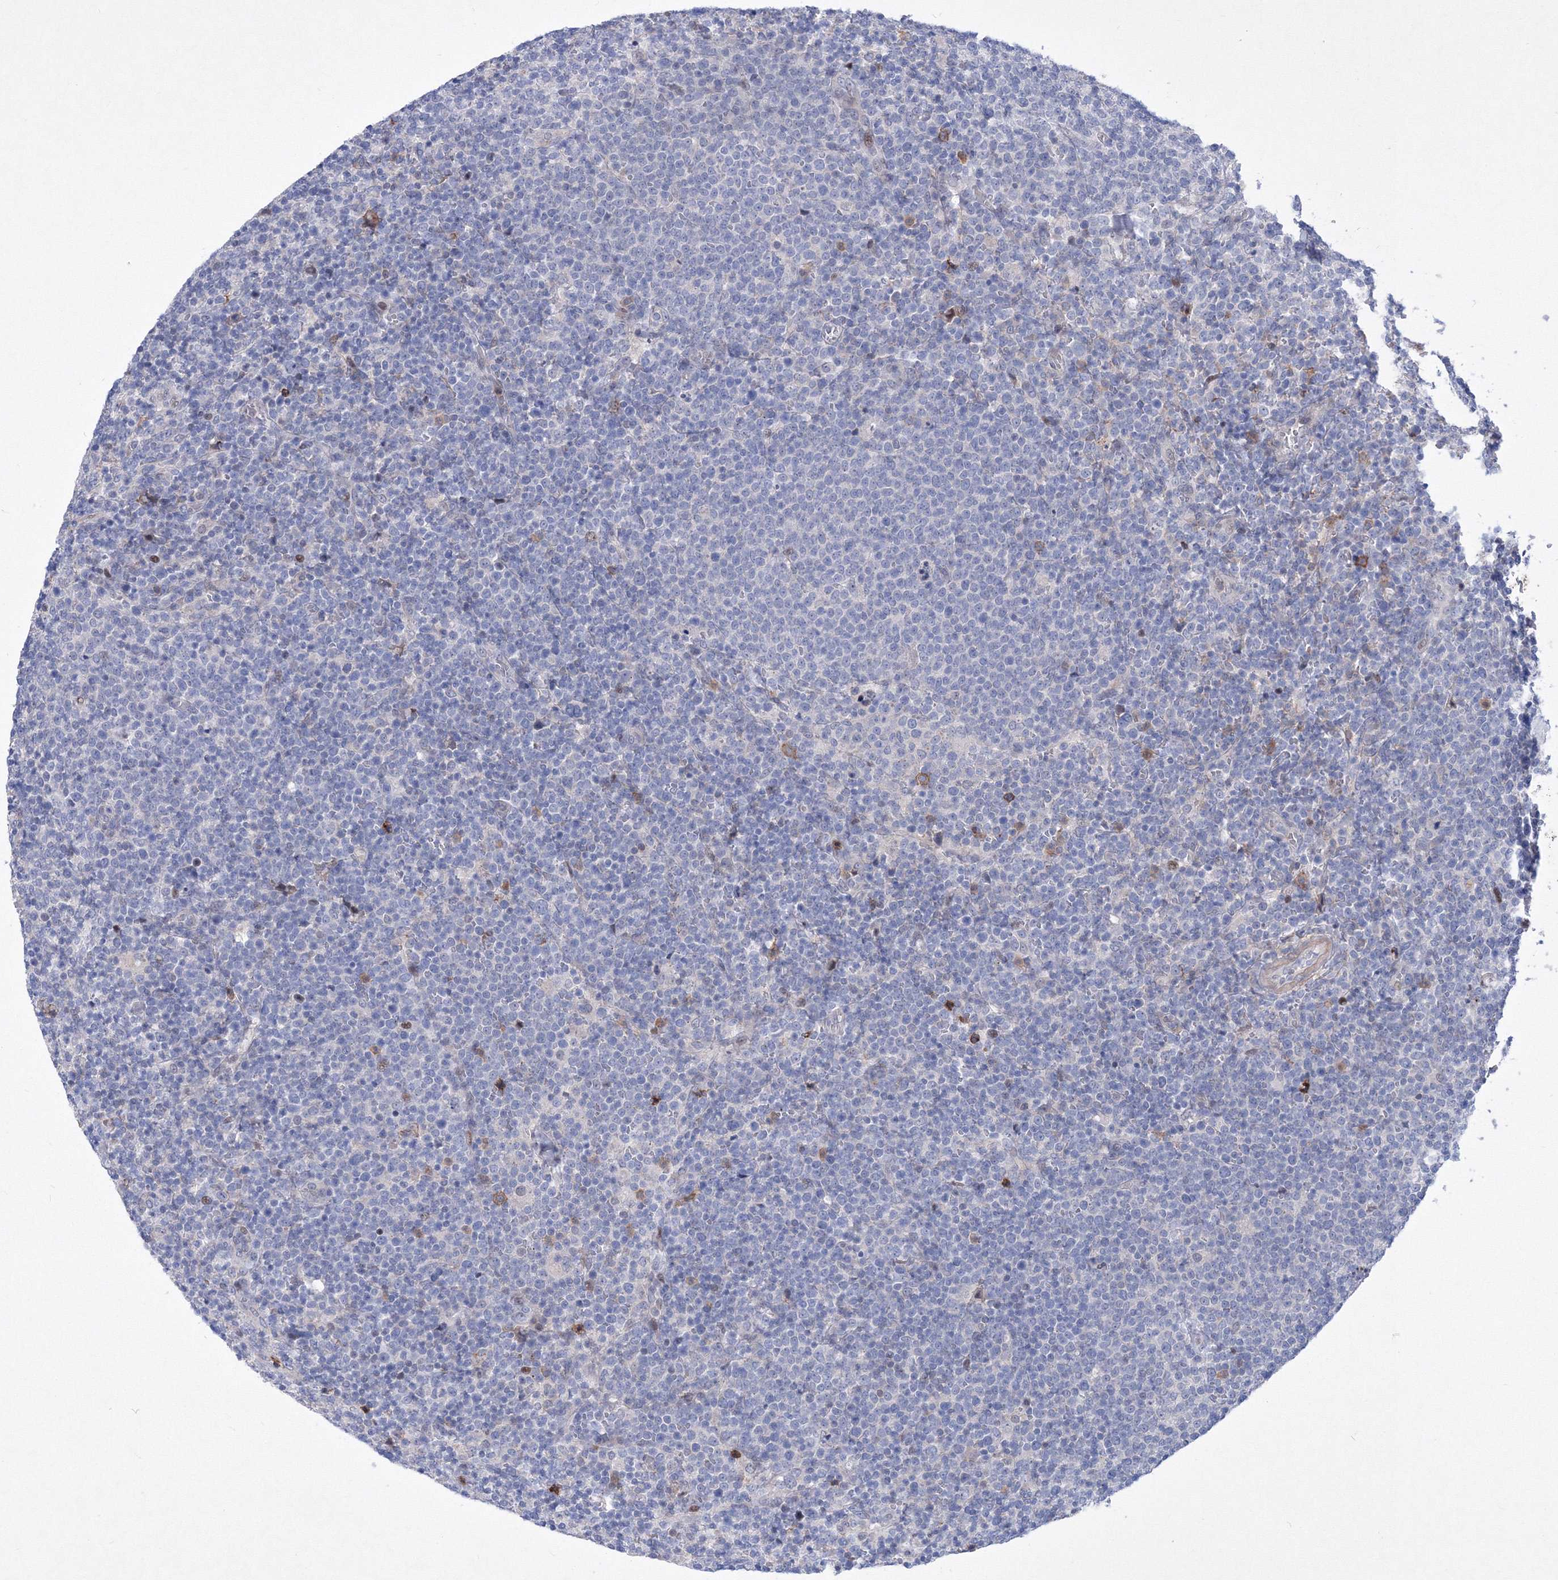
{"staining": {"intensity": "negative", "quantity": "none", "location": "none"}, "tissue": "lymphoma", "cell_type": "Tumor cells", "image_type": "cancer", "snomed": [{"axis": "morphology", "description": "Malignant lymphoma, non-Hodgkin's type, High grade"}, {"axis": "topography", "description": "Lymph node"}], "caption": "High-grade malignant lymphoma, non-Hodgkin's type stained for a protein using IHC shows no staining tumor cells.", "gene": "RNPEPL1", "patient": {"sex": "male", "age": 61}}